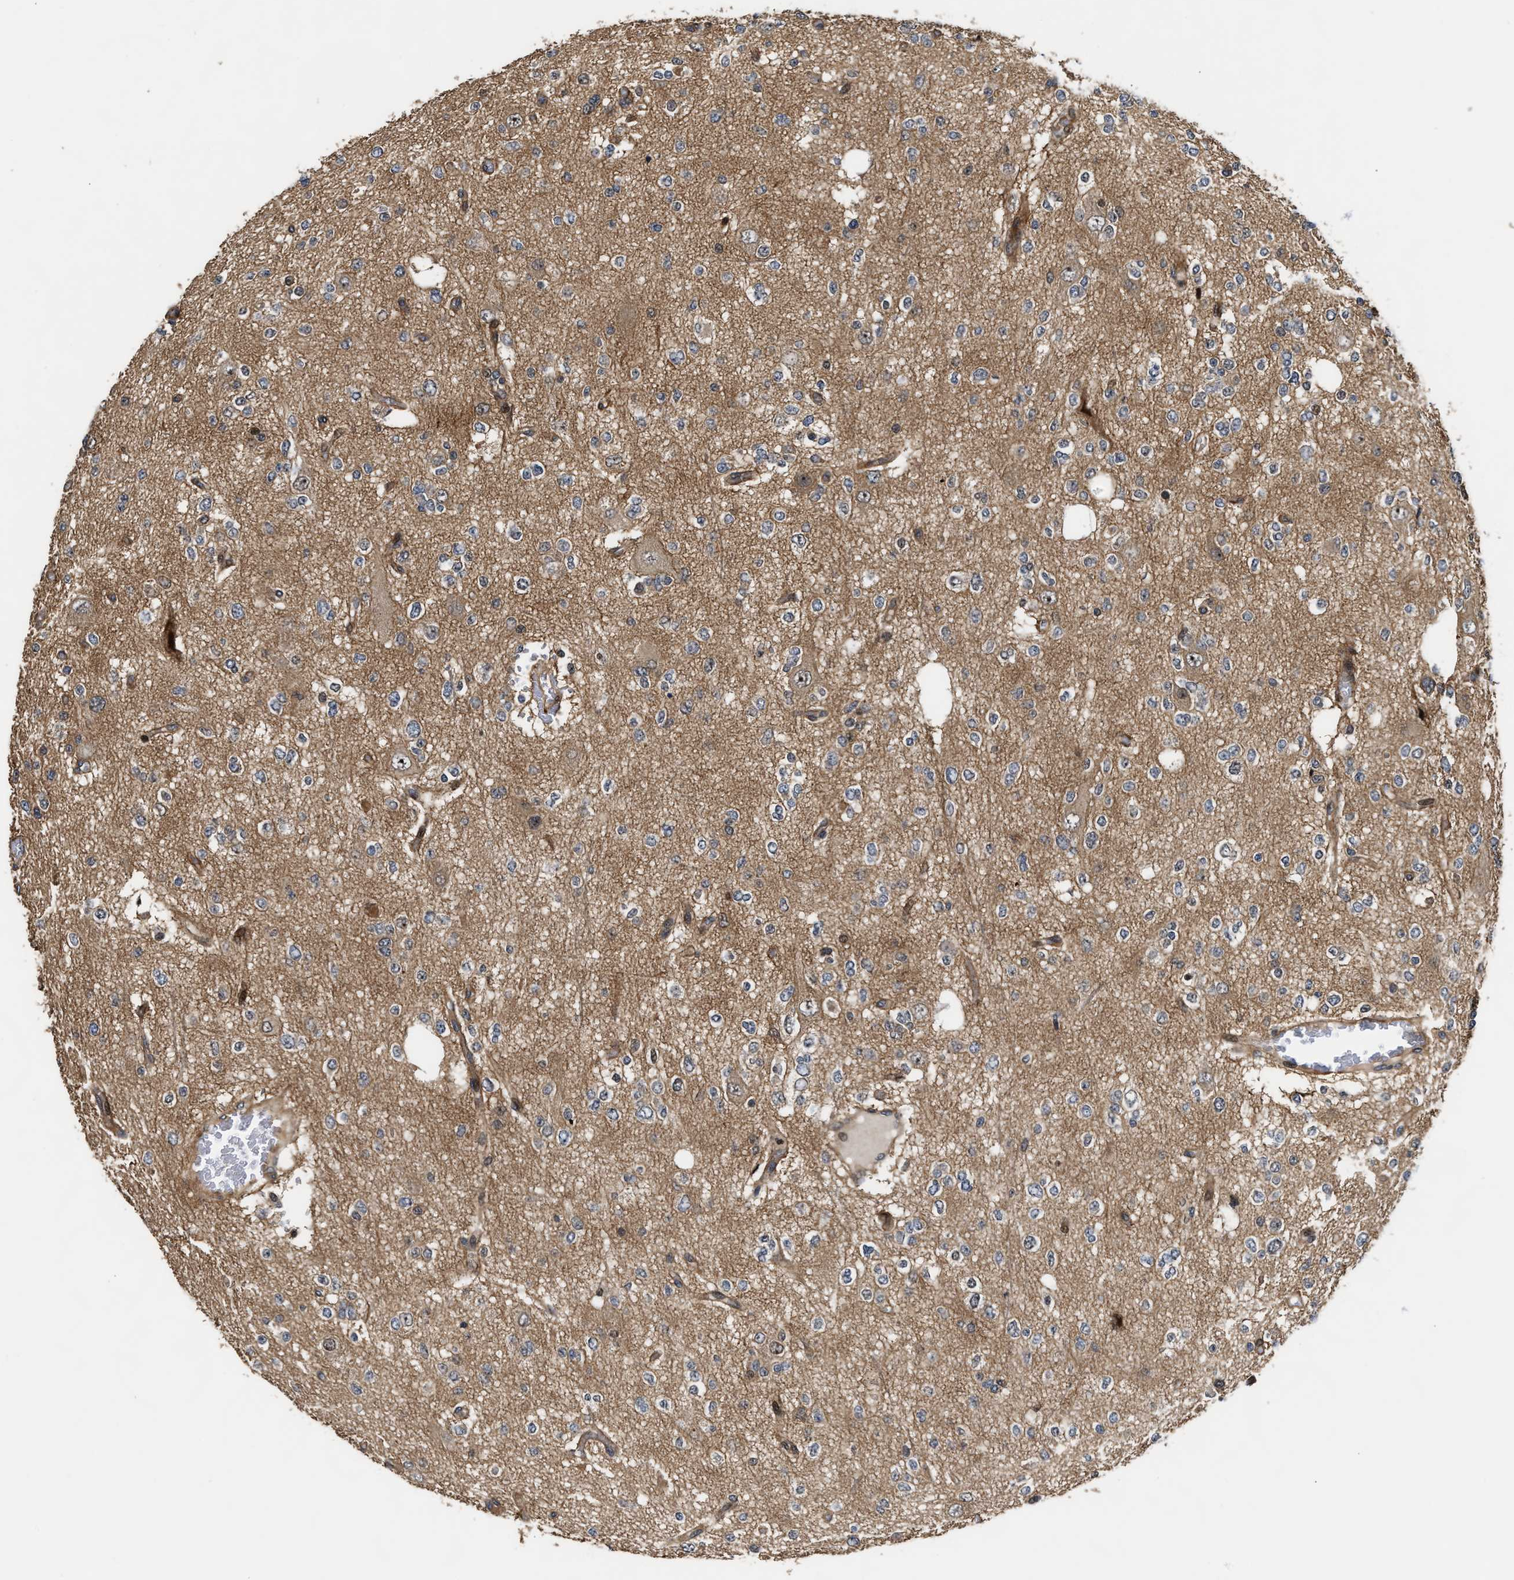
{"staining": {"intensity": "weak", "quantity": "<25%", "location": "cytoplasmic/membranous"}, "tissue": "glioma", "cell_type": "Tumor cells", "image_type": "cancer", "snomed": [{"axis": "morphology", "description": "Glioma, malignant, Low grade"}, {"axis": "topography", "description": "Brain"}], "caption": "Immunohistochemistry (IHC) photomicrograph of glioma stained for a protein (brown), which displays no expression in tumor cells.", "gene": "ALDH3A2", "patient": {"sex": "male", "age": 38}}